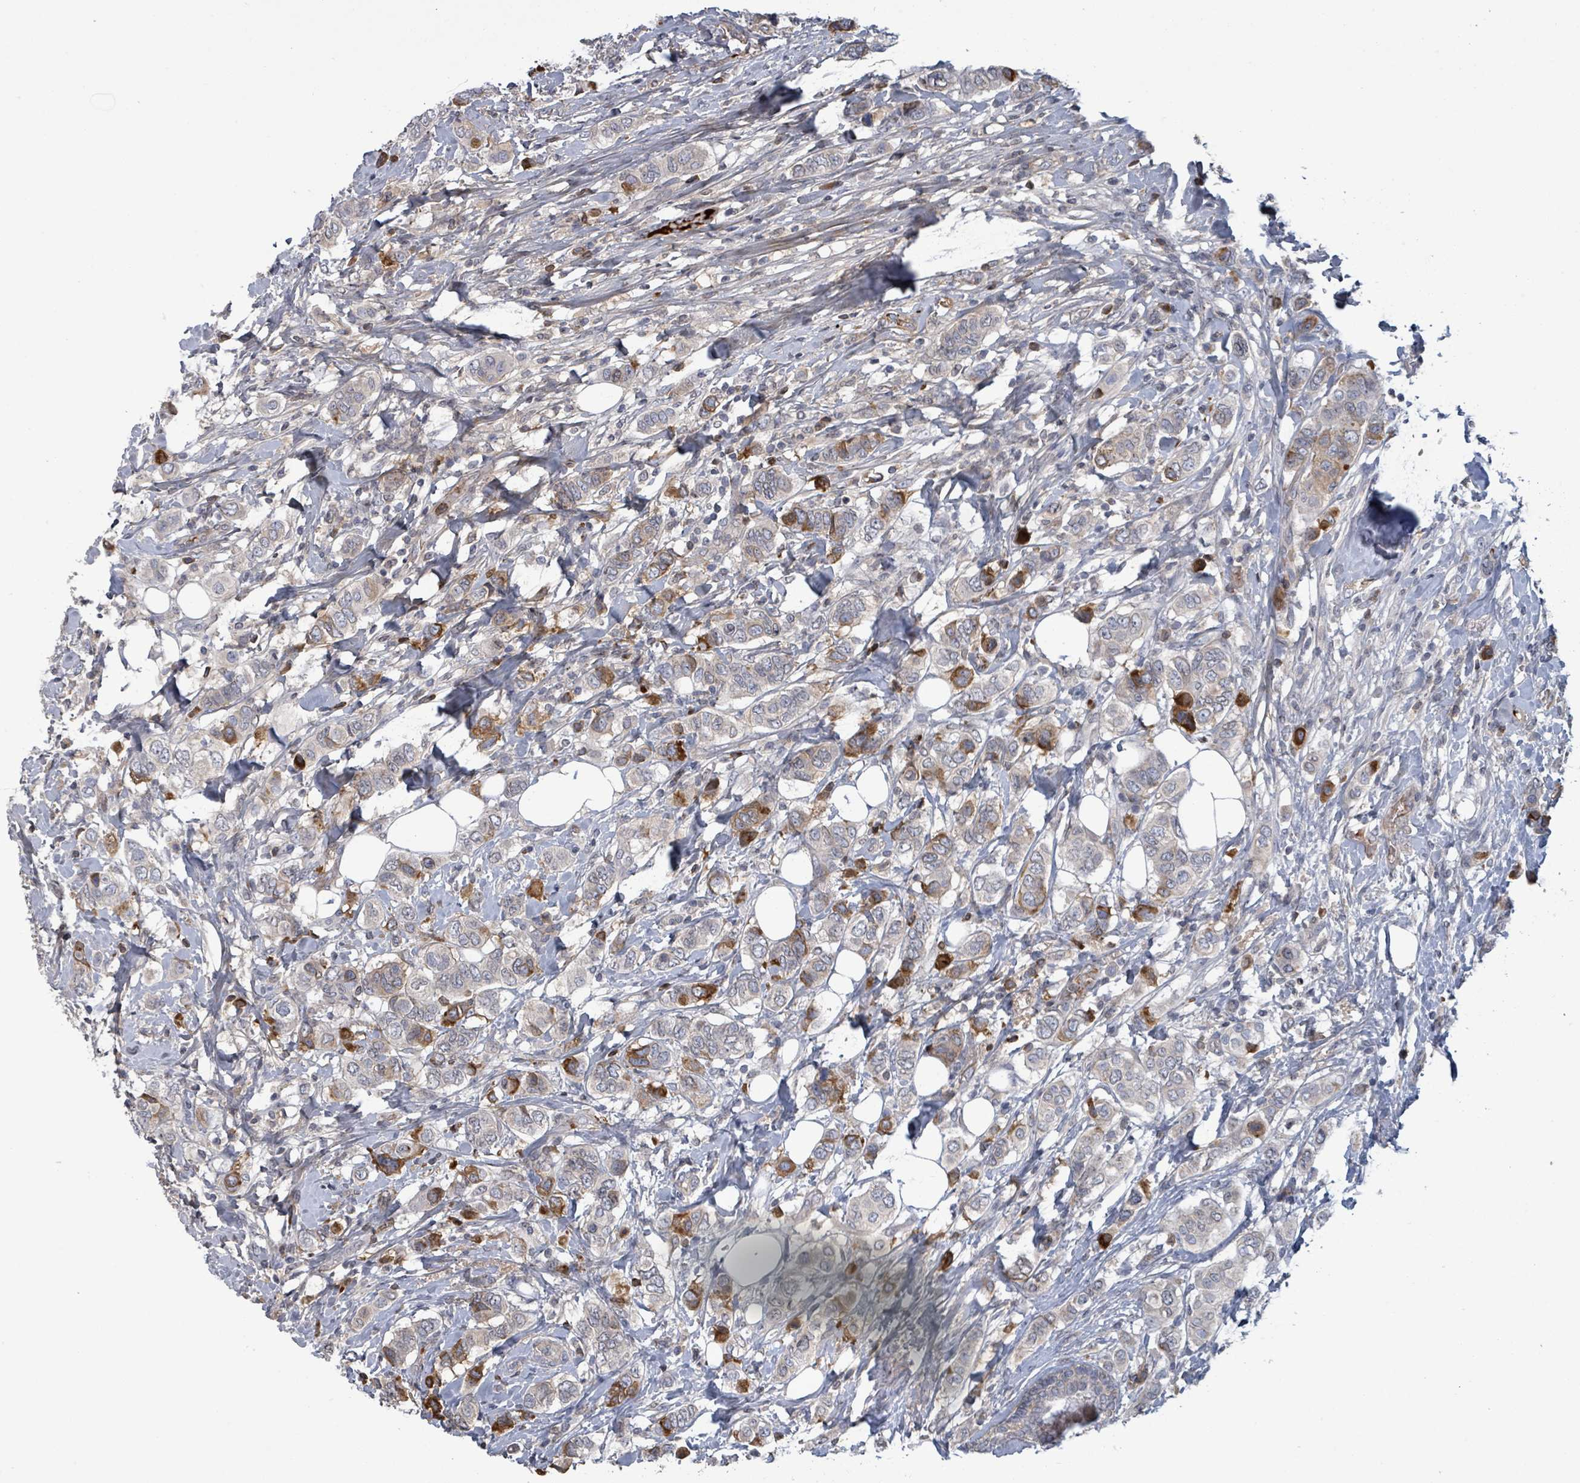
{"staining": {"intensity": "strong", "quantity": "<25%", "location": "cytoplasmic/membranous"}, "tissue": "breast cancer", "cell_type": "Tumor cells", "image_type": "cancer", "snomed": [{"axis": "morphology", "description": "Lobular carcinoma"}, {"axis": "topography", "description": "Breast"}], "caption": "A high-resolution histopathology image shows immunohistochemistry (IHC) staining of breast cancer (lobular carcinoma), which reveals strong cytoplasmic/membranous positivity in approximately <25% of tumor cells.", "gene": "GRM8", "patient": {"sex": "female", "age": 51}}